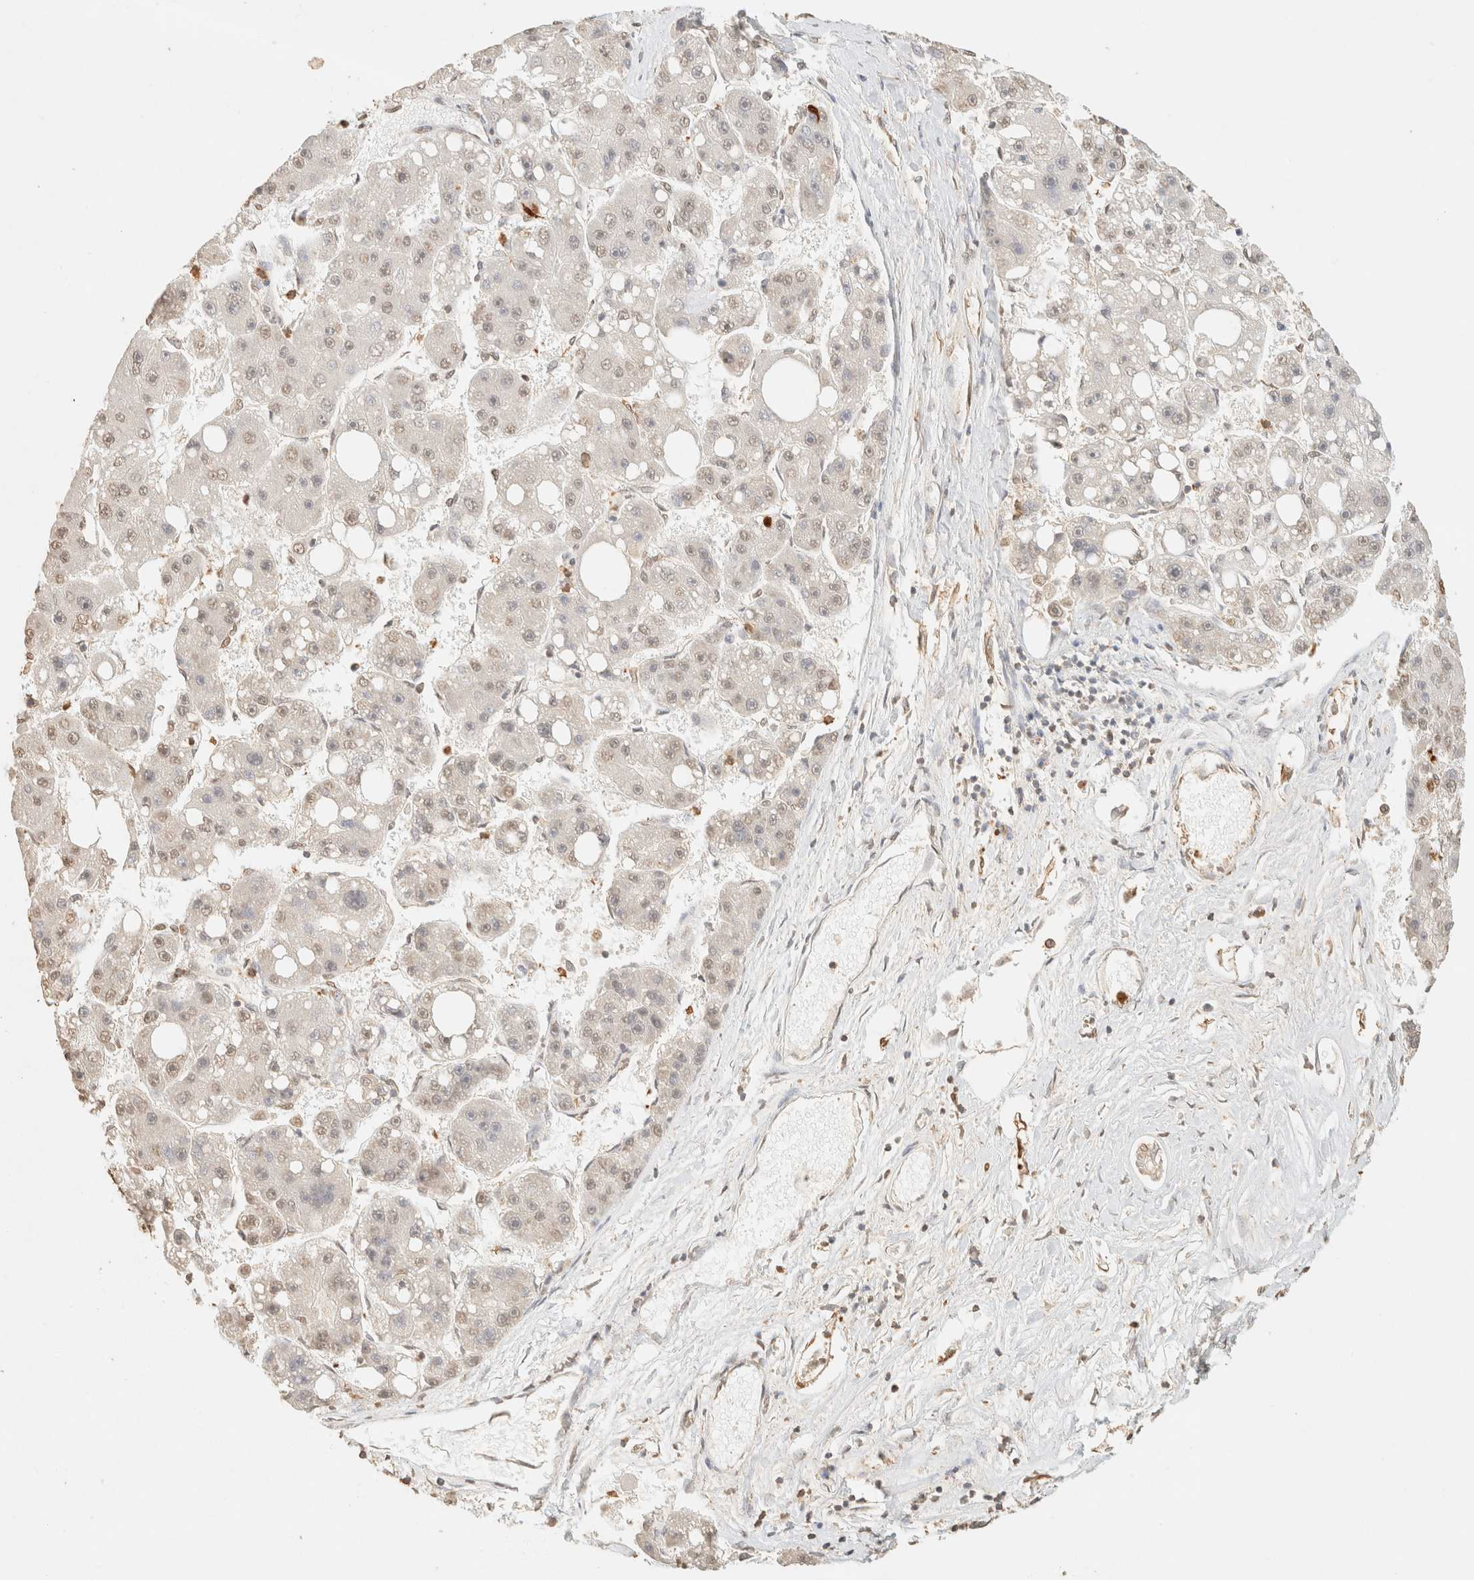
{"staining": {"intensity": "weak", "quantity": "<25%", "location": "nuclear"}, "tissue": "liver cancer", "cell_type": "Tumor cells", "image_type": "cancer", "snomed": [{"axis": "morphology", "description": "Carcinoma, Hepatocellular, NOS"}, {"axis": "topography", "description": "Liver"}], "caption": "Tumor cells show no significant staining in liver cancer. (DAB (3,3'-diaminobenzidine) immunohistochemistry with hematoxylin counter stain).", "gene": "S100A13", "patient": {"sex": "female", "age": 61}}